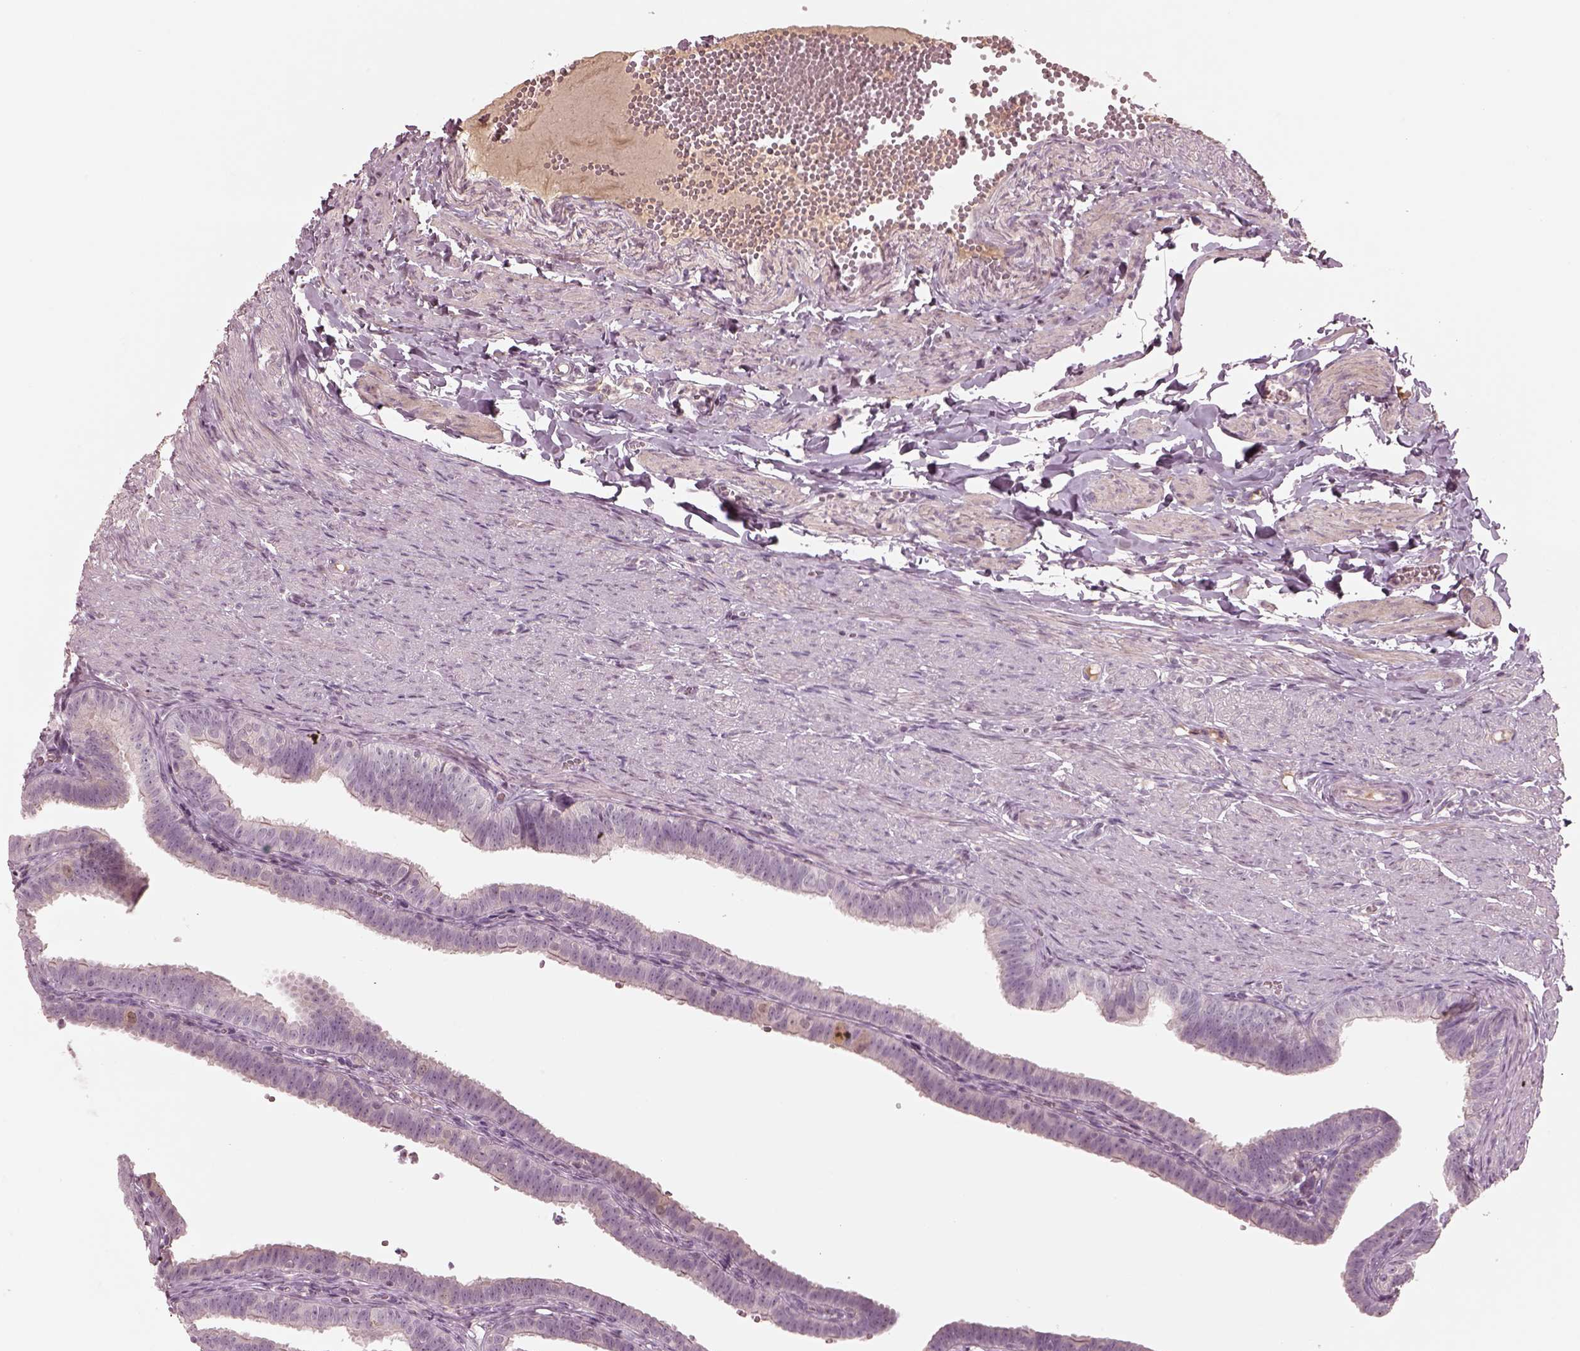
{"staining": {"intensity": "moderate", "quantity": "<25%", "location": "cytoplasmic/membranous"}, "tissue": "fallopian tube", "cell_type": "Glandular cells", "image_type": "normal", "snomed": [{"axis": "morphology", "description": "Normal tissue, NOS"}, {"axis": "topography", "description": "Fallopian tube"}], "caption": "The micrograph displays staining of benign fallopian tube, revealing moderate cytoplasmic/membranous protein positivity (brown color) within glandular cells. The protein of interest is shown in brown color, while the nuclei are stained blue.", "gene": "SDCBP2", "patient": {"sex": "female", "age": 25}}